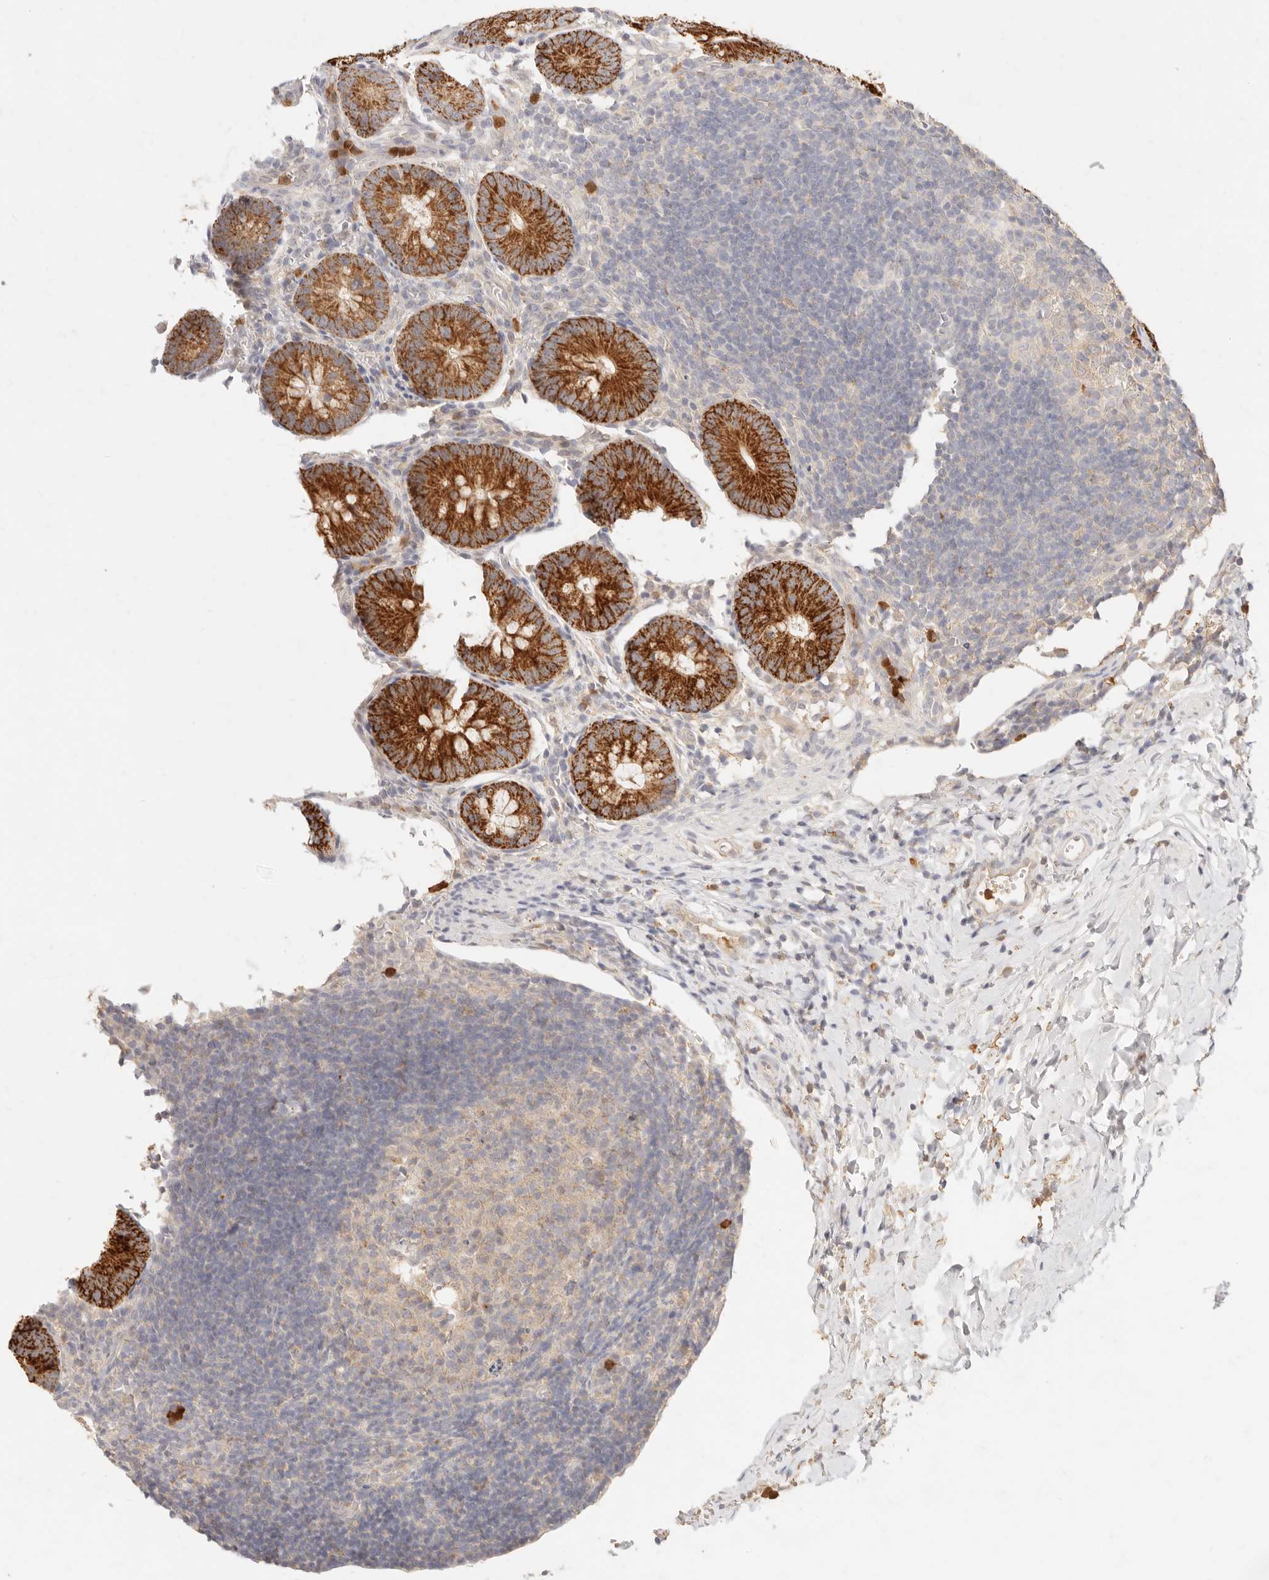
{"staining": {"intensity": "strong", "quantity": ">75%", "location": "cytoplasmic/membranous"}, "tissue": "appendix", "cell_type": "Glandular cells", "image_type": "normal", "snomed": [{"axis": "morphology", "description": "Normal tissue, NOS"}, {"axis": "topography", "description": "Appendix"}], "caption": "Brown immunohistochemical staining in unremarkable human appendix exhibits strong cytoplasmic/membranous positivity in approximately >75% of glandular cells.", "gene": "TMTC2", "patient": {"sex": "male", "age": 1}}